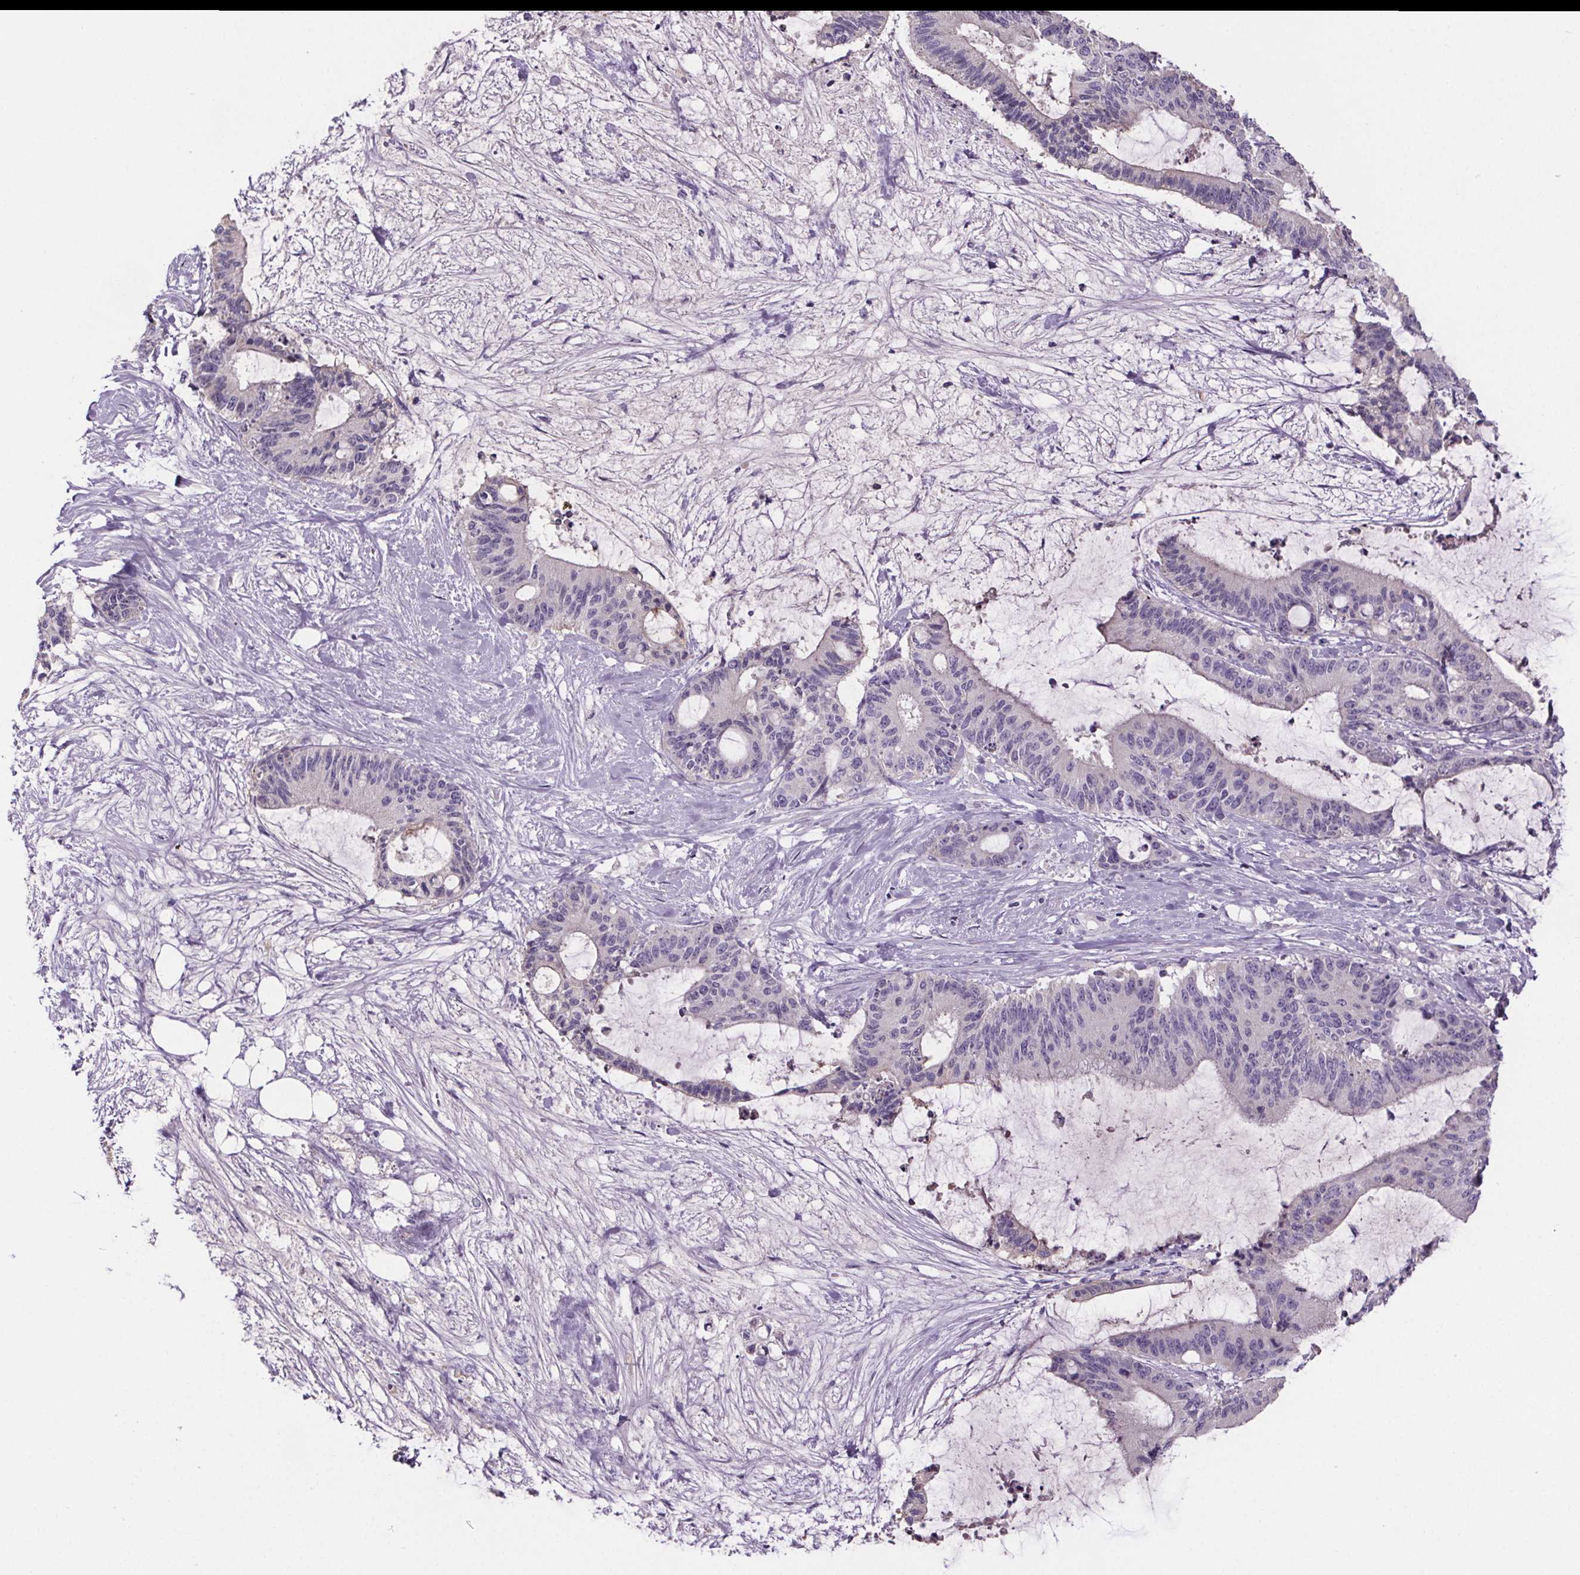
{"staining": {"intensity": "negative", "quantity": "none", "location": "none"}, "tissue": "liver cancer", "cell_type": "Tumor cells", "image_type": "cancer", "snomed": [{"axis": "morphology", "description": "Cholangiocarcinoma"}, {"axis": "topography", "description": "Liver"}], "caption": "Liver cancer stained for a protein using immunohistochemistry (IHC) displays no positivity tumor cells.", "gene": "CUBN", "patient": {"sex": "female", "age": 73}}